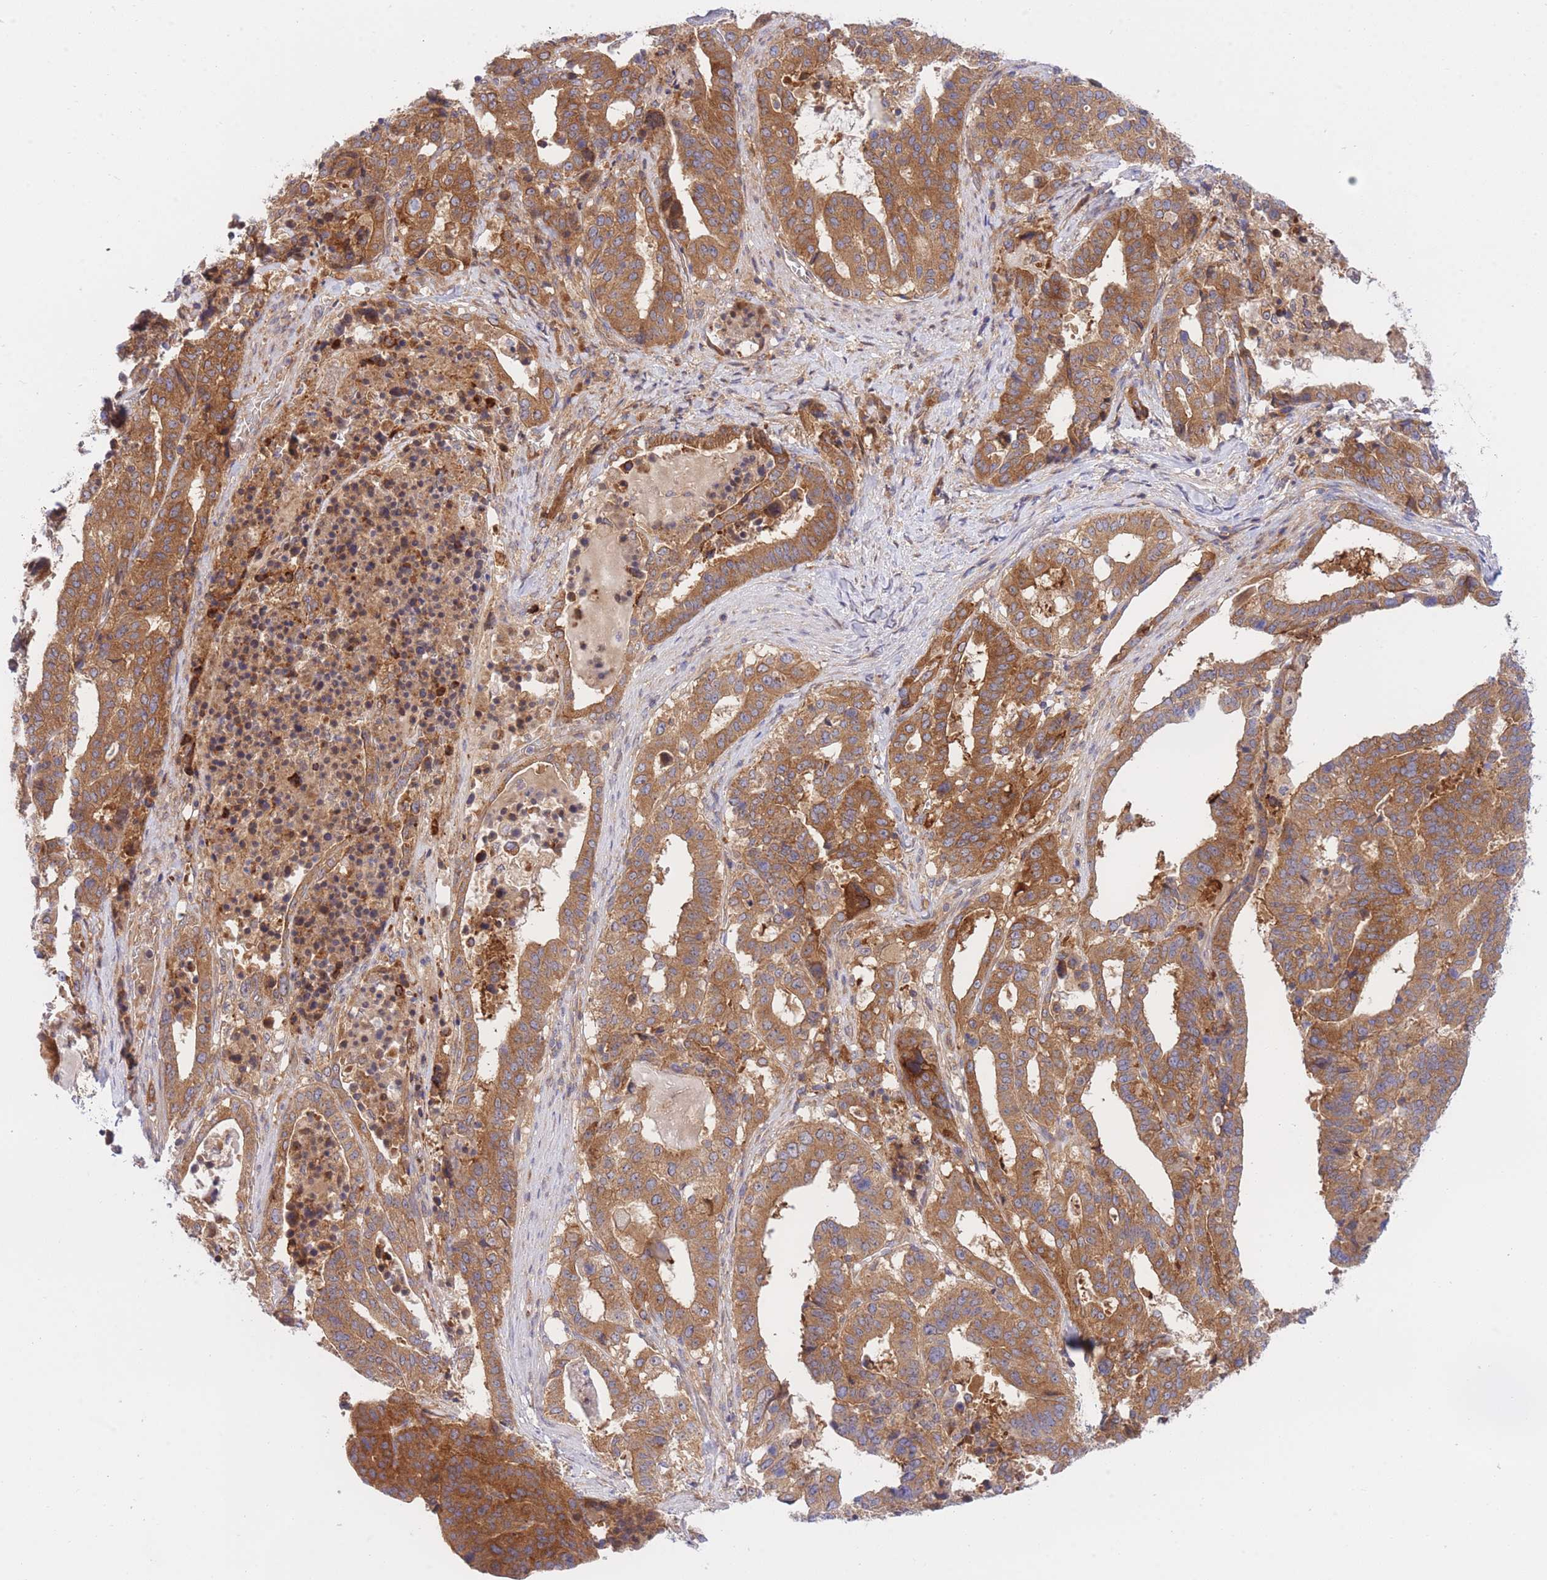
{"staining": {"intensity": "moderate", "quantity": ">75%", "location": "cytoplasmic/membranous"}, "tissue": "stomach cancer", "cell_type": "Tumor cells", "image_type": "cancer", "snomed": [{"axis": "morphology", "description": "Adenocarcinoma, NOS"}, {"axis": "topography", "description": "Stomach"}], "caption": "Tumor cells demonstrate medium levels of moderate cytoplasmic/membranous expression in about >75% of cells in stomach cancer.", "gene": "EIF2B2", "patient": {"sex": "male", "age": 48}}